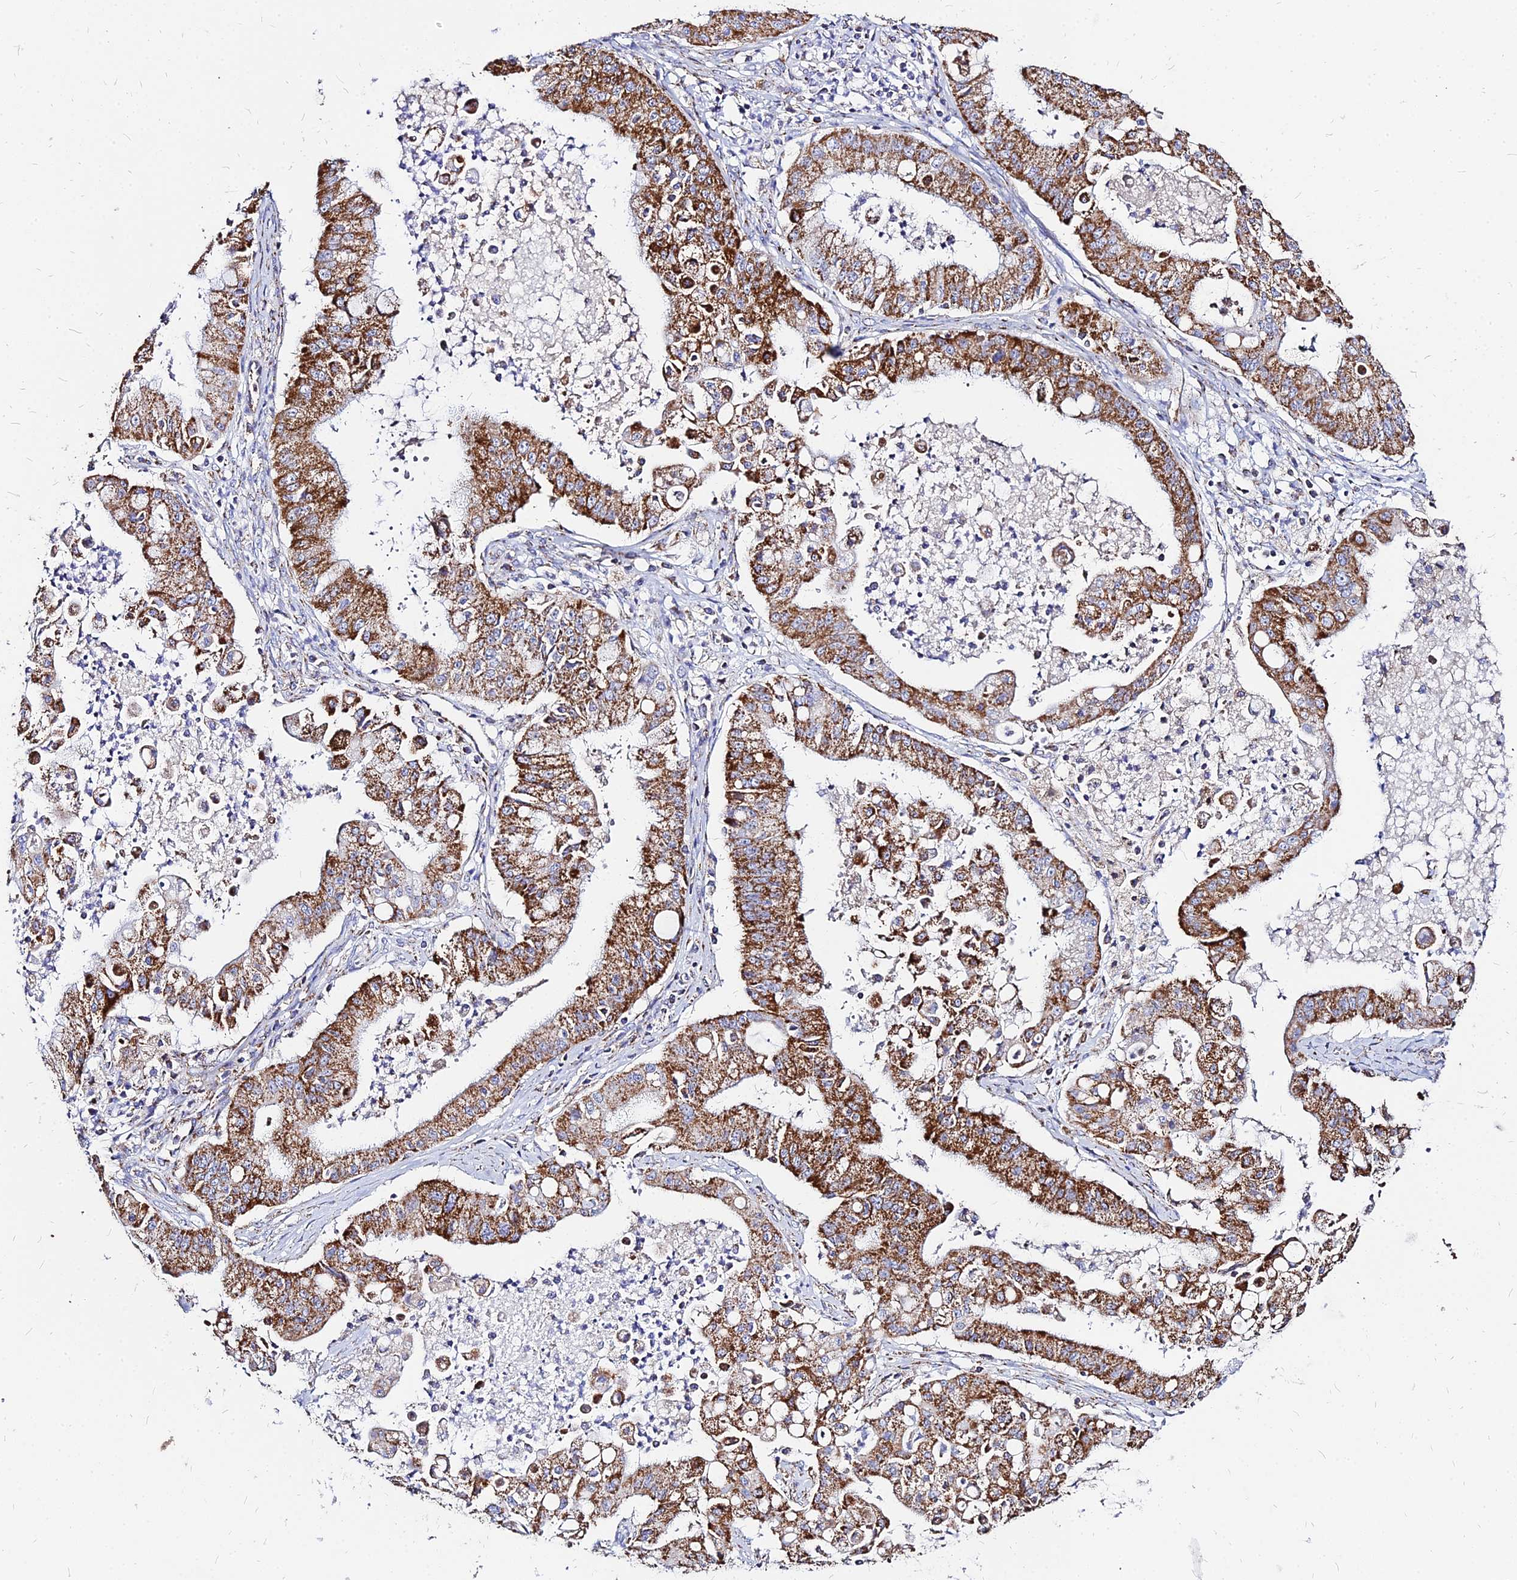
{"staining": {"intensity": "strong", "quantity": ">75%", "location": "cytoplasmic/membranous"}, "tissue": "ovarian cancer", "cell_type": "Tumor cells", "image_type": "cancer", "snomed": [{"axis": "morphology", "description": "Cystadenocarcinoma, mucinous, NOS"}, {"axis": "topography", "description": "Ovary"}], "caption": "Brown immunohistochemical staining in human ovarian cancer (mucinous cystadenocarcinoma) exhibits strong cytoplasmic/membranous expression in approximately >75% of tumor cells.", "gene": "DLD", "patient": {"sex": "female", "age": 70}}